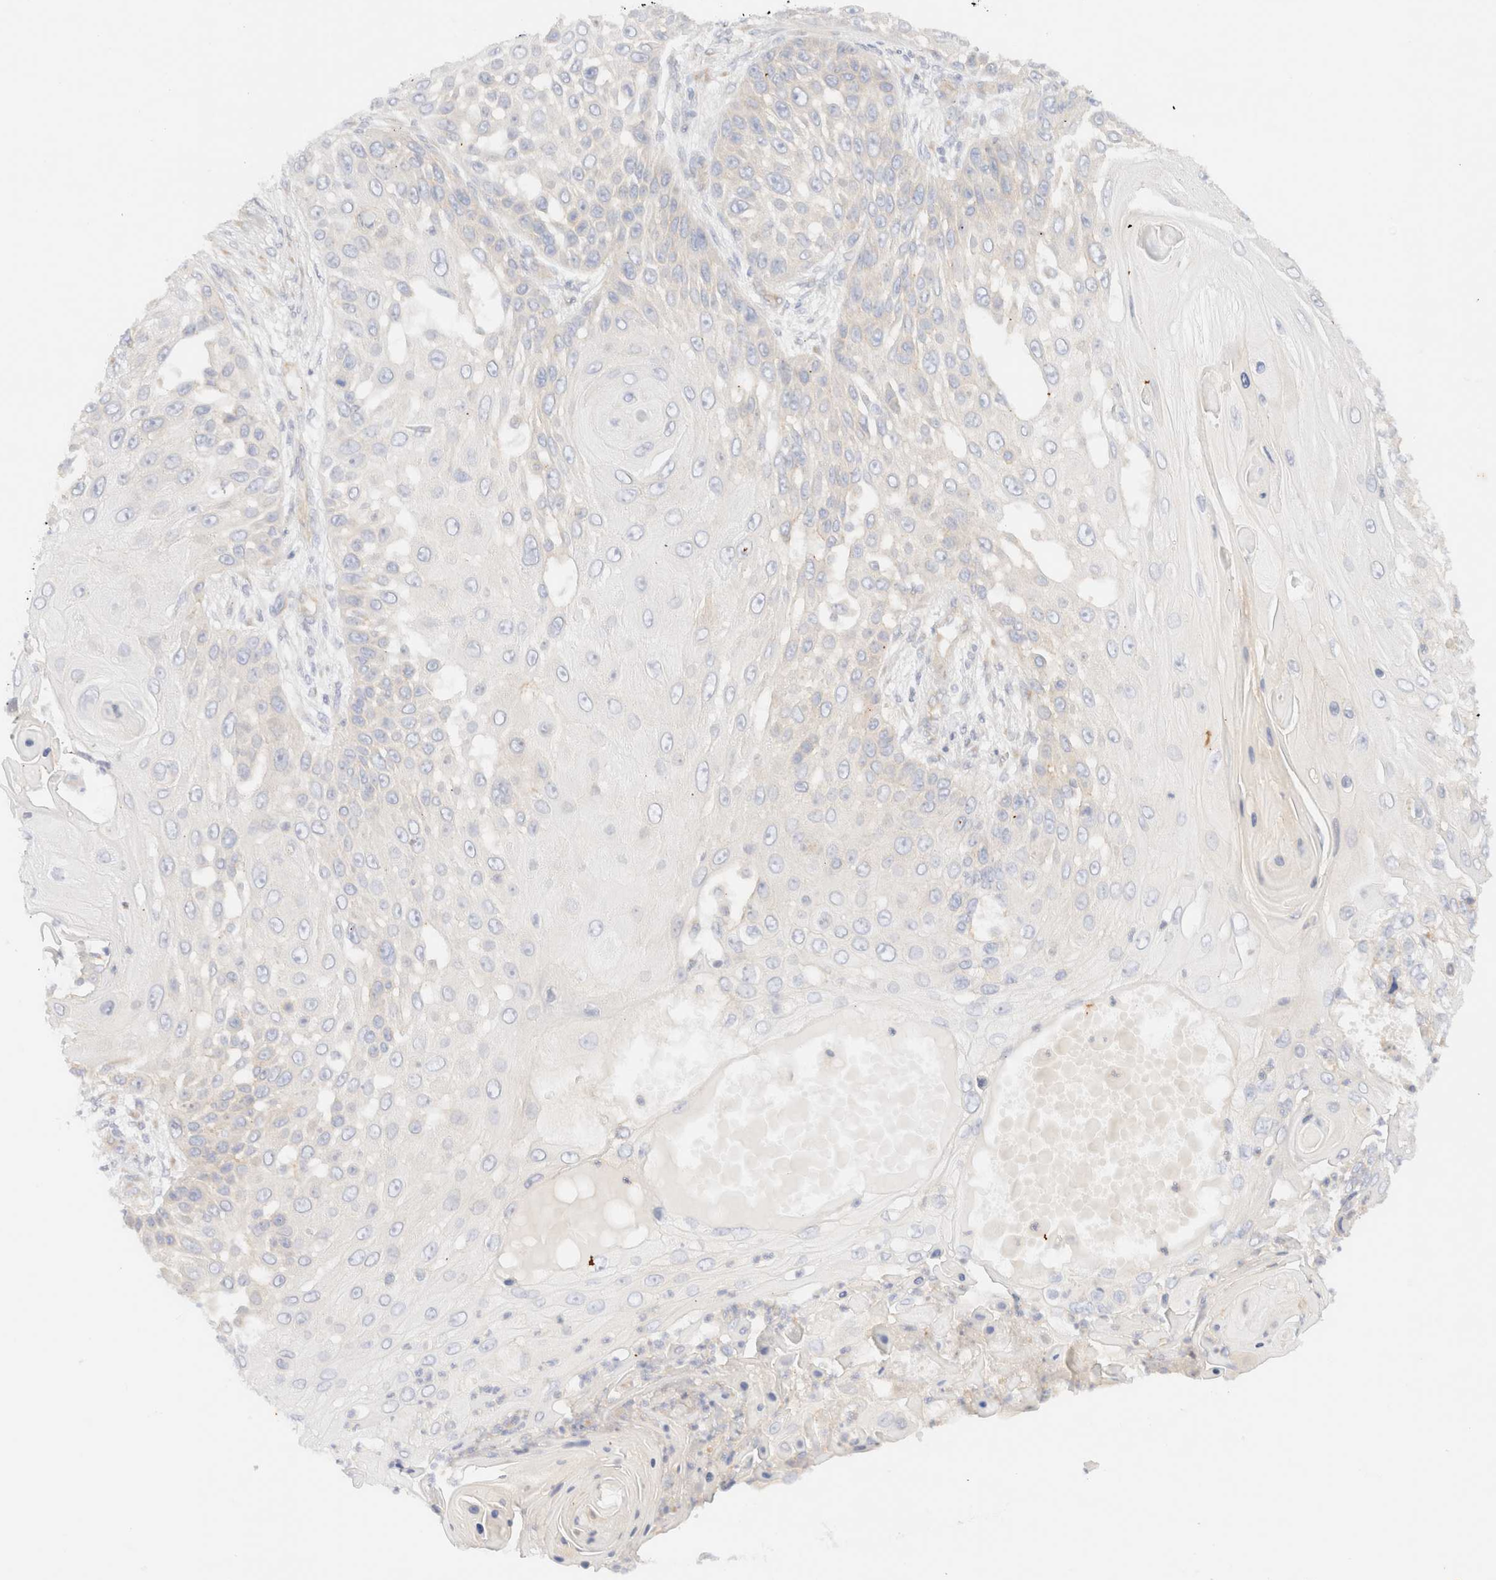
{"staining": {"intensity": "negative", "quantity": "none", "location": "none"}, "tissue": "skin cancer", "cell_type": "Tumor cells", "image_type": "cancer", "snomed": [{"axis": "morphology", "description": "Squamous cell carcinoma, NOS"}, {"axis": "topography", "description": "Skin"}], "caption": "The immunohistochemistry (IHC) image has no significant staining in tumor cells of skin cancer tissue.", "gene": "MYO10", "patient": {"sex": "female", "age": 44}}